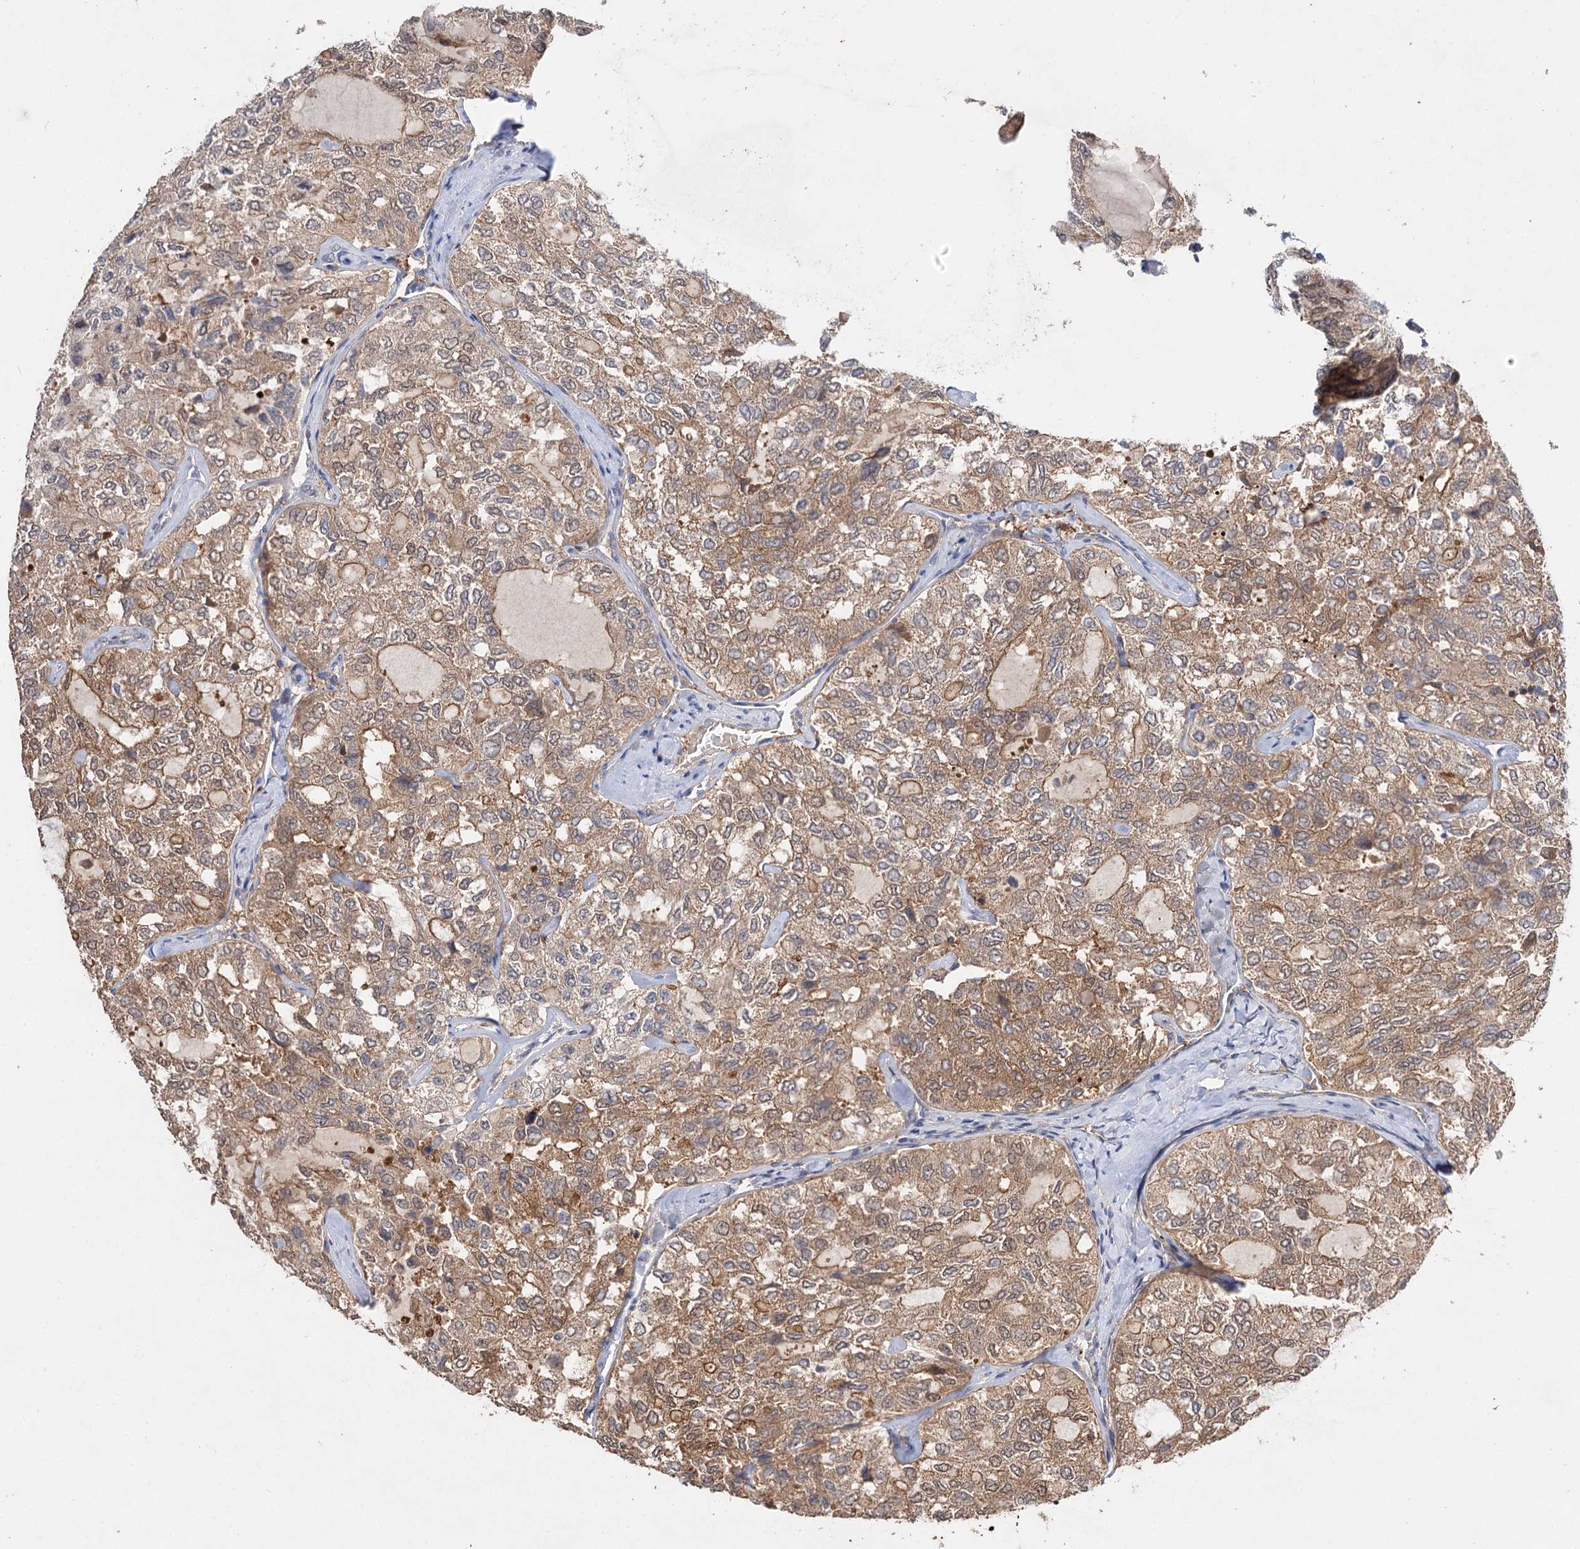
{"staining": {"intensity": "moderate", "quantity": ">75%", "location": "cytoplasmic/membranous,nuclear"}, "tissue": "thyroid cancer", "cell_type": "Tumor cells", "image_type": "cancer", "snomed": [{"axis": "morphology", "description": "Follicular adenoma carcinoma, NOS"}, {"axis": "topography", "description": "Thyroid gland"}], "caption": "Immunohistochemical staining of thyroid cancer (follicular adenoma carcinoma) exhibits medium levels of moderate cytoplasmic/membranous and nuclear expression in about >75% of tumor cells. (DAB = brown stain, brightfield microscopy at high magnification).", "gene": "FBXW8", "patient": {"sex": "male", "age": 75}}